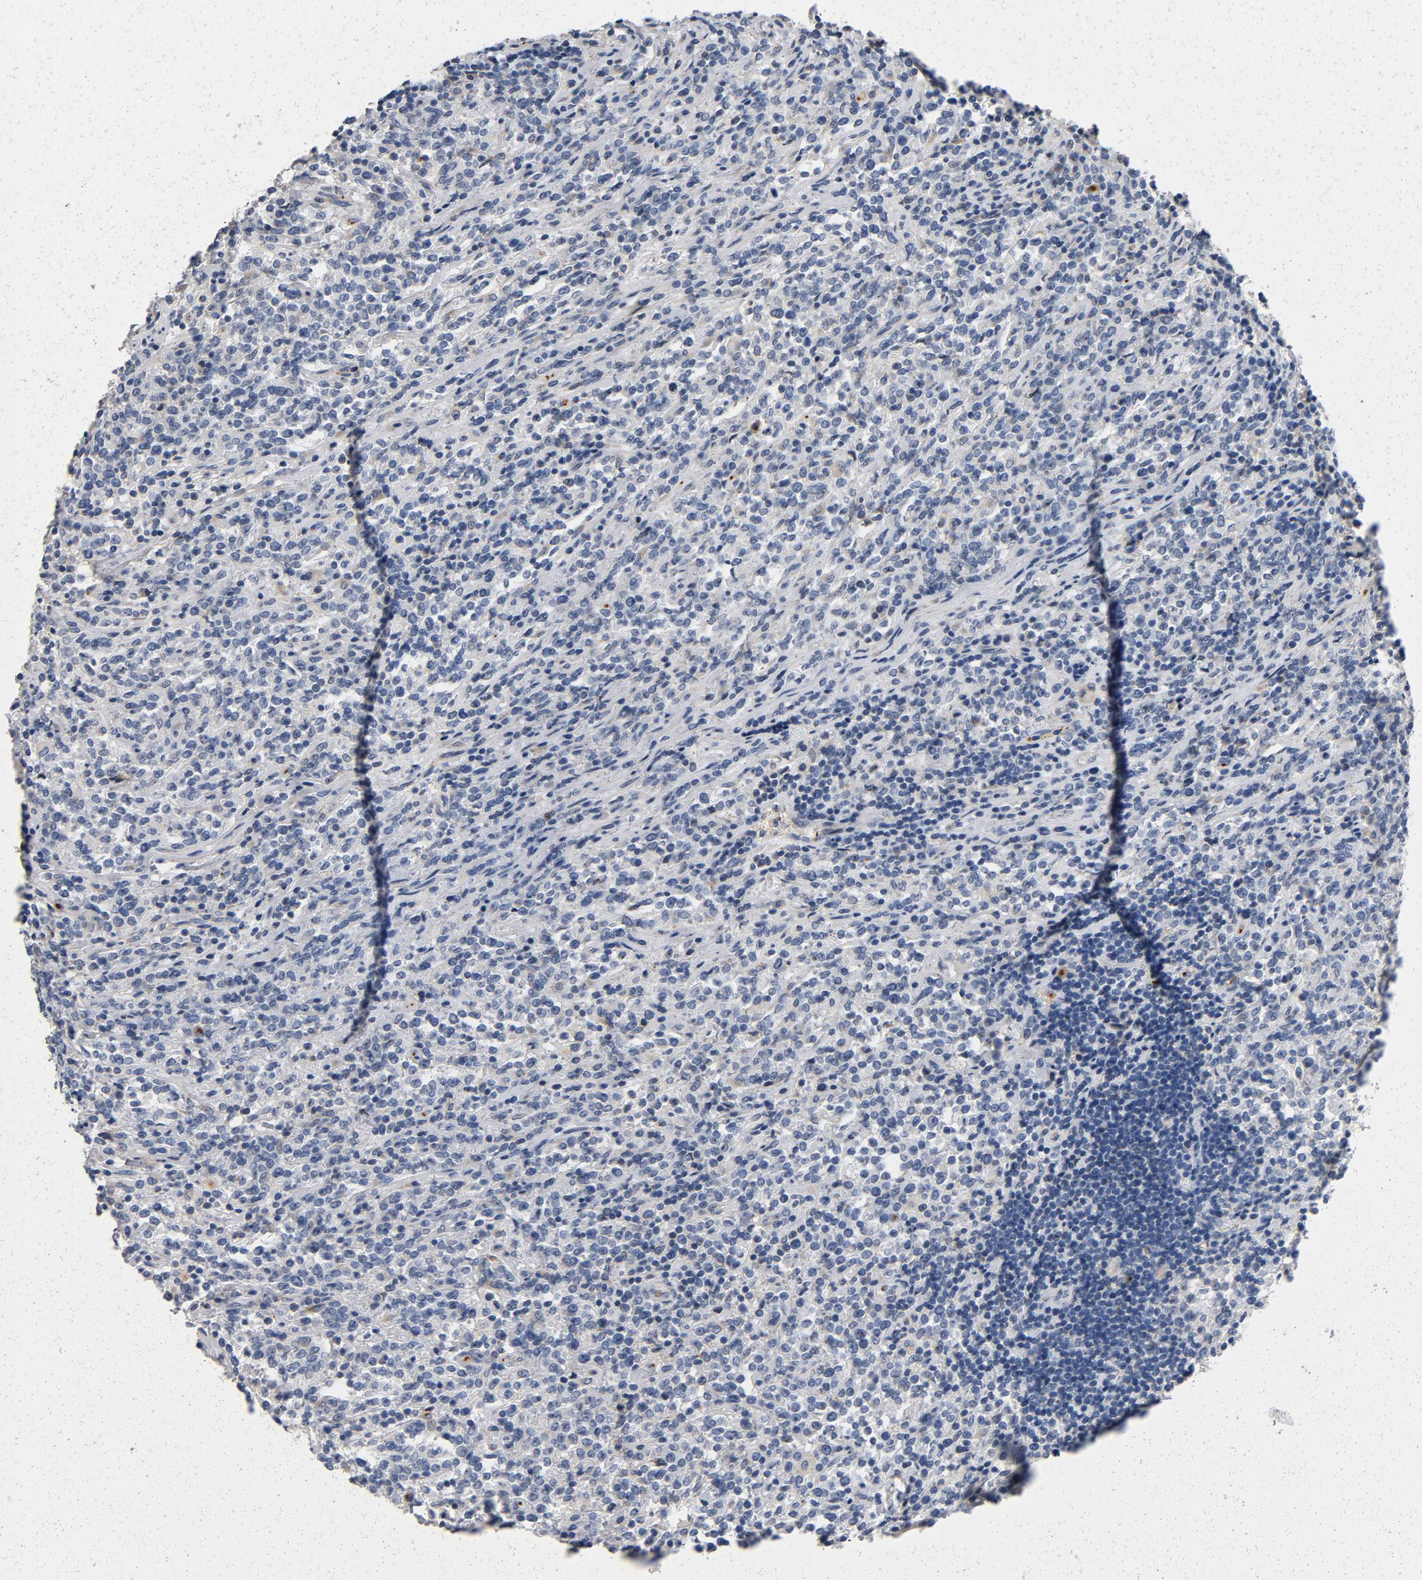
{"staining": {"intensity": "negative", "quantity": "none", "location": "none"}, "tissue": "lymphoma", "cell_type": "Tumor cells", "image_type": "cancer", "snomed": [{"axis": "morphology", "description": "Malignant lymphoma, non-Hodgkin's type, High grade"}, {"axis": "topography", "description": "Soft tissue"}], "caption": "This is an IHC image of lymphoma. There is no staining in tumor cells.", "gene": "LMAN2", "patient": {"sex": "male", "age": 18}}